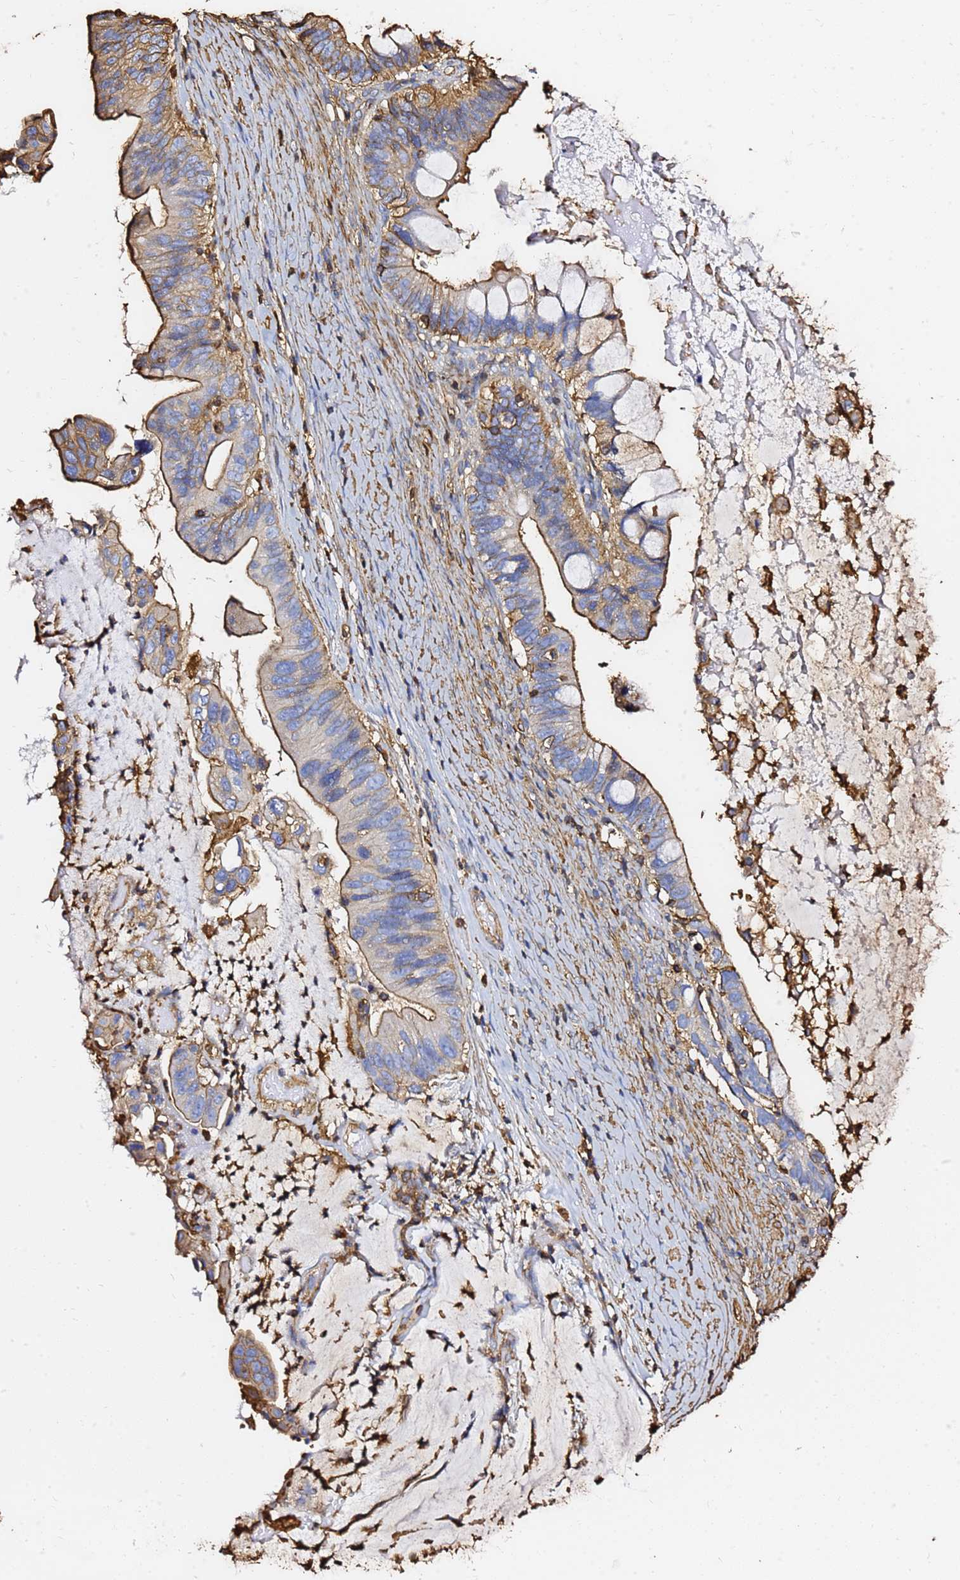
{"staining": {"intensity": "moderate", "quantity": "25%-75%", "location": "cytoplasmic/membranous"}, "tissue": "ovarian cancer", "cell_type": "Tumor cells", "image_type": "cancer", "snomed": [{"axis": "morphology", "description": "Cystadenocarcinoma, mucinous, NOS"}, {"axis": "topography", "description": "Ovary"}], "caption": "Ovarian cancer tissue demonstrates moderate cytoplasmic/membranous staining in approximately 25%-75% of tumor cells", "gene": "ACTB", "patient": {"sex": "female", "age": 61}}